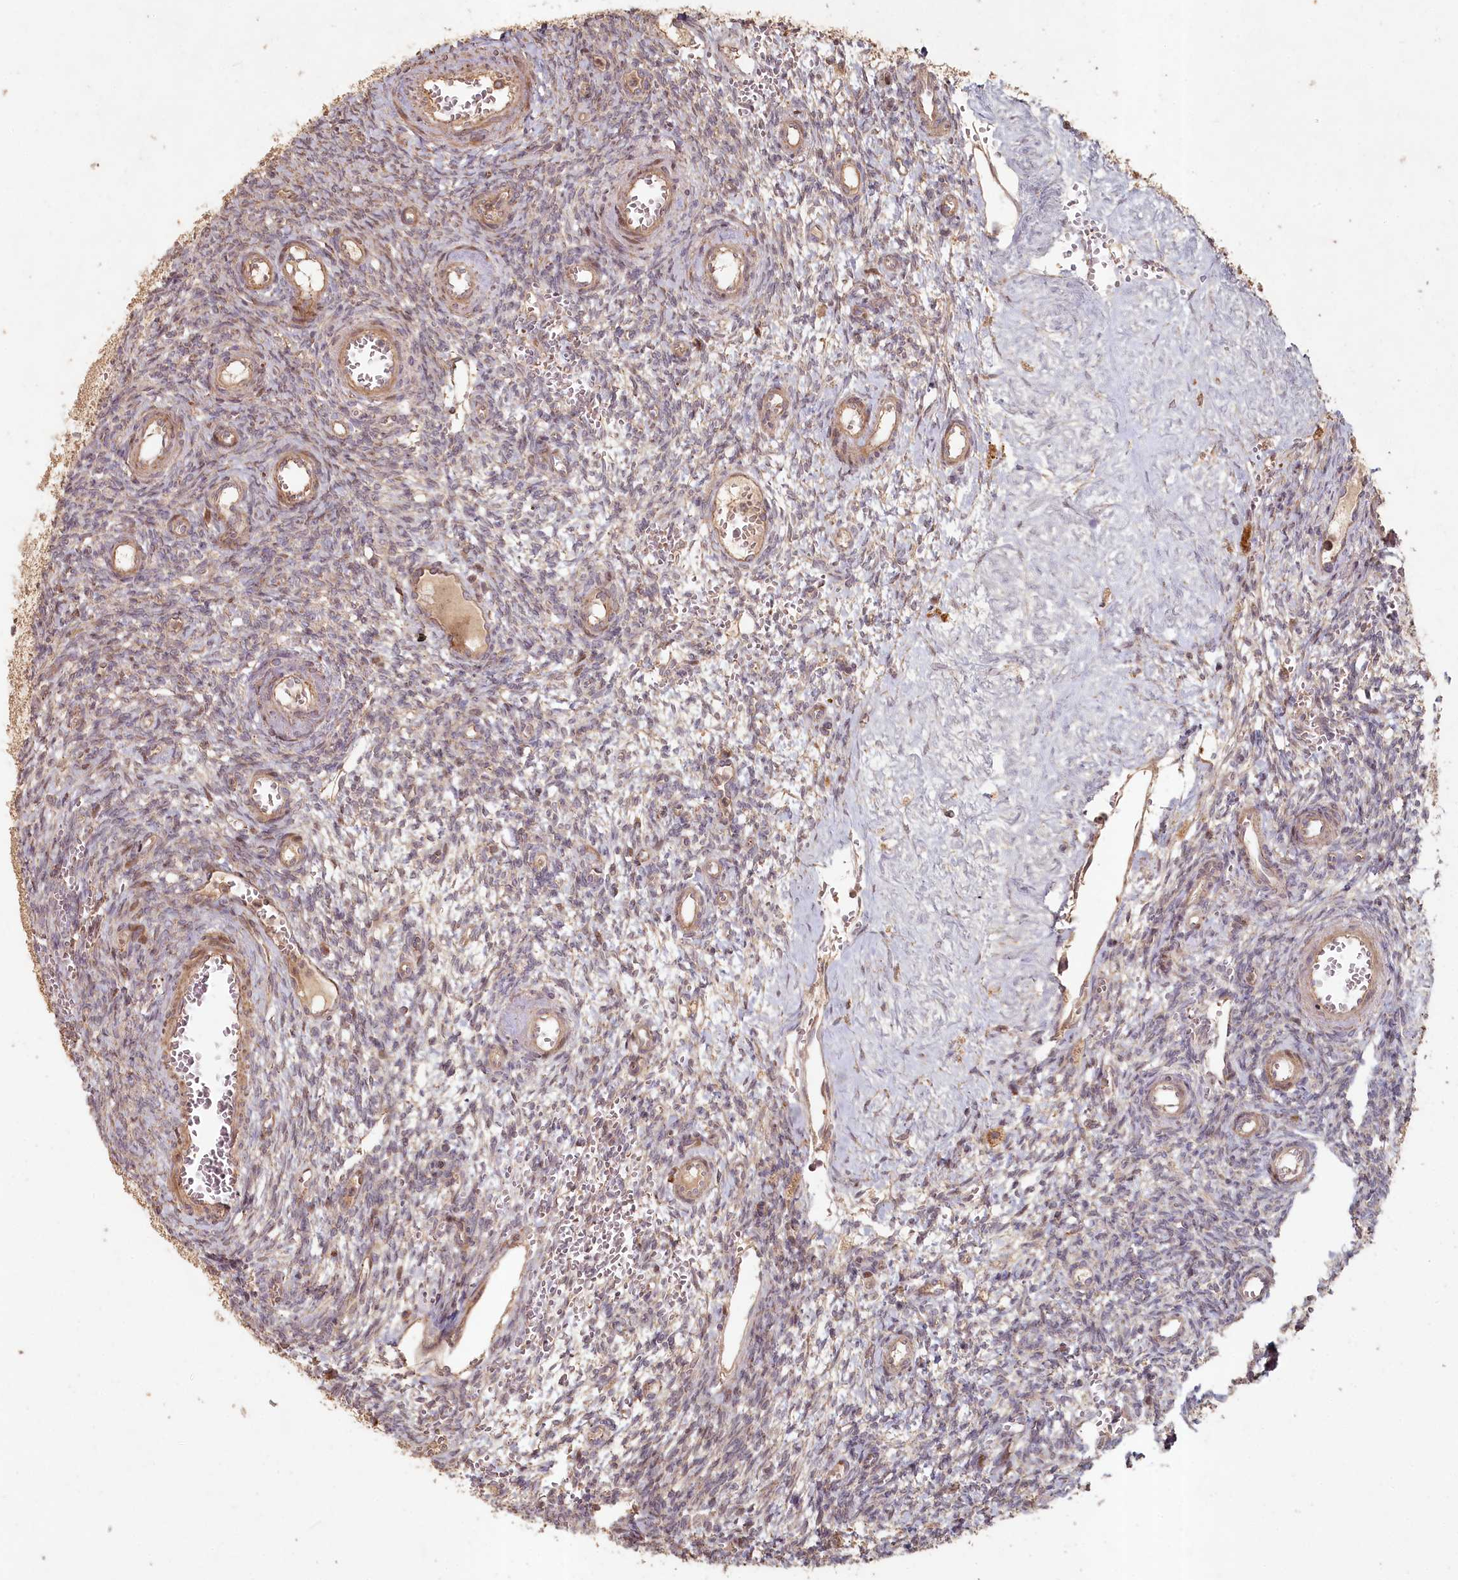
{"staining": {"intensity": "weak", "quantity": "<25%", "location": "cytoplasmic/membranous"}, "tissue": "ovary", "cell_type": "Ovarian stroma cells", "image_type": "normal", "snomed": [{"axis": "morphology", "description": "Normal tissue, NOS"}, {"axis": "topography", "description": "Ovary"}], "caption": "IHC micrograph of benign ovary: ovary stained with DAB reveals no significant protein staining in ovarian stroma cells.", "gene": "HAL", "patient": {"sex": "female", "age": 39}}